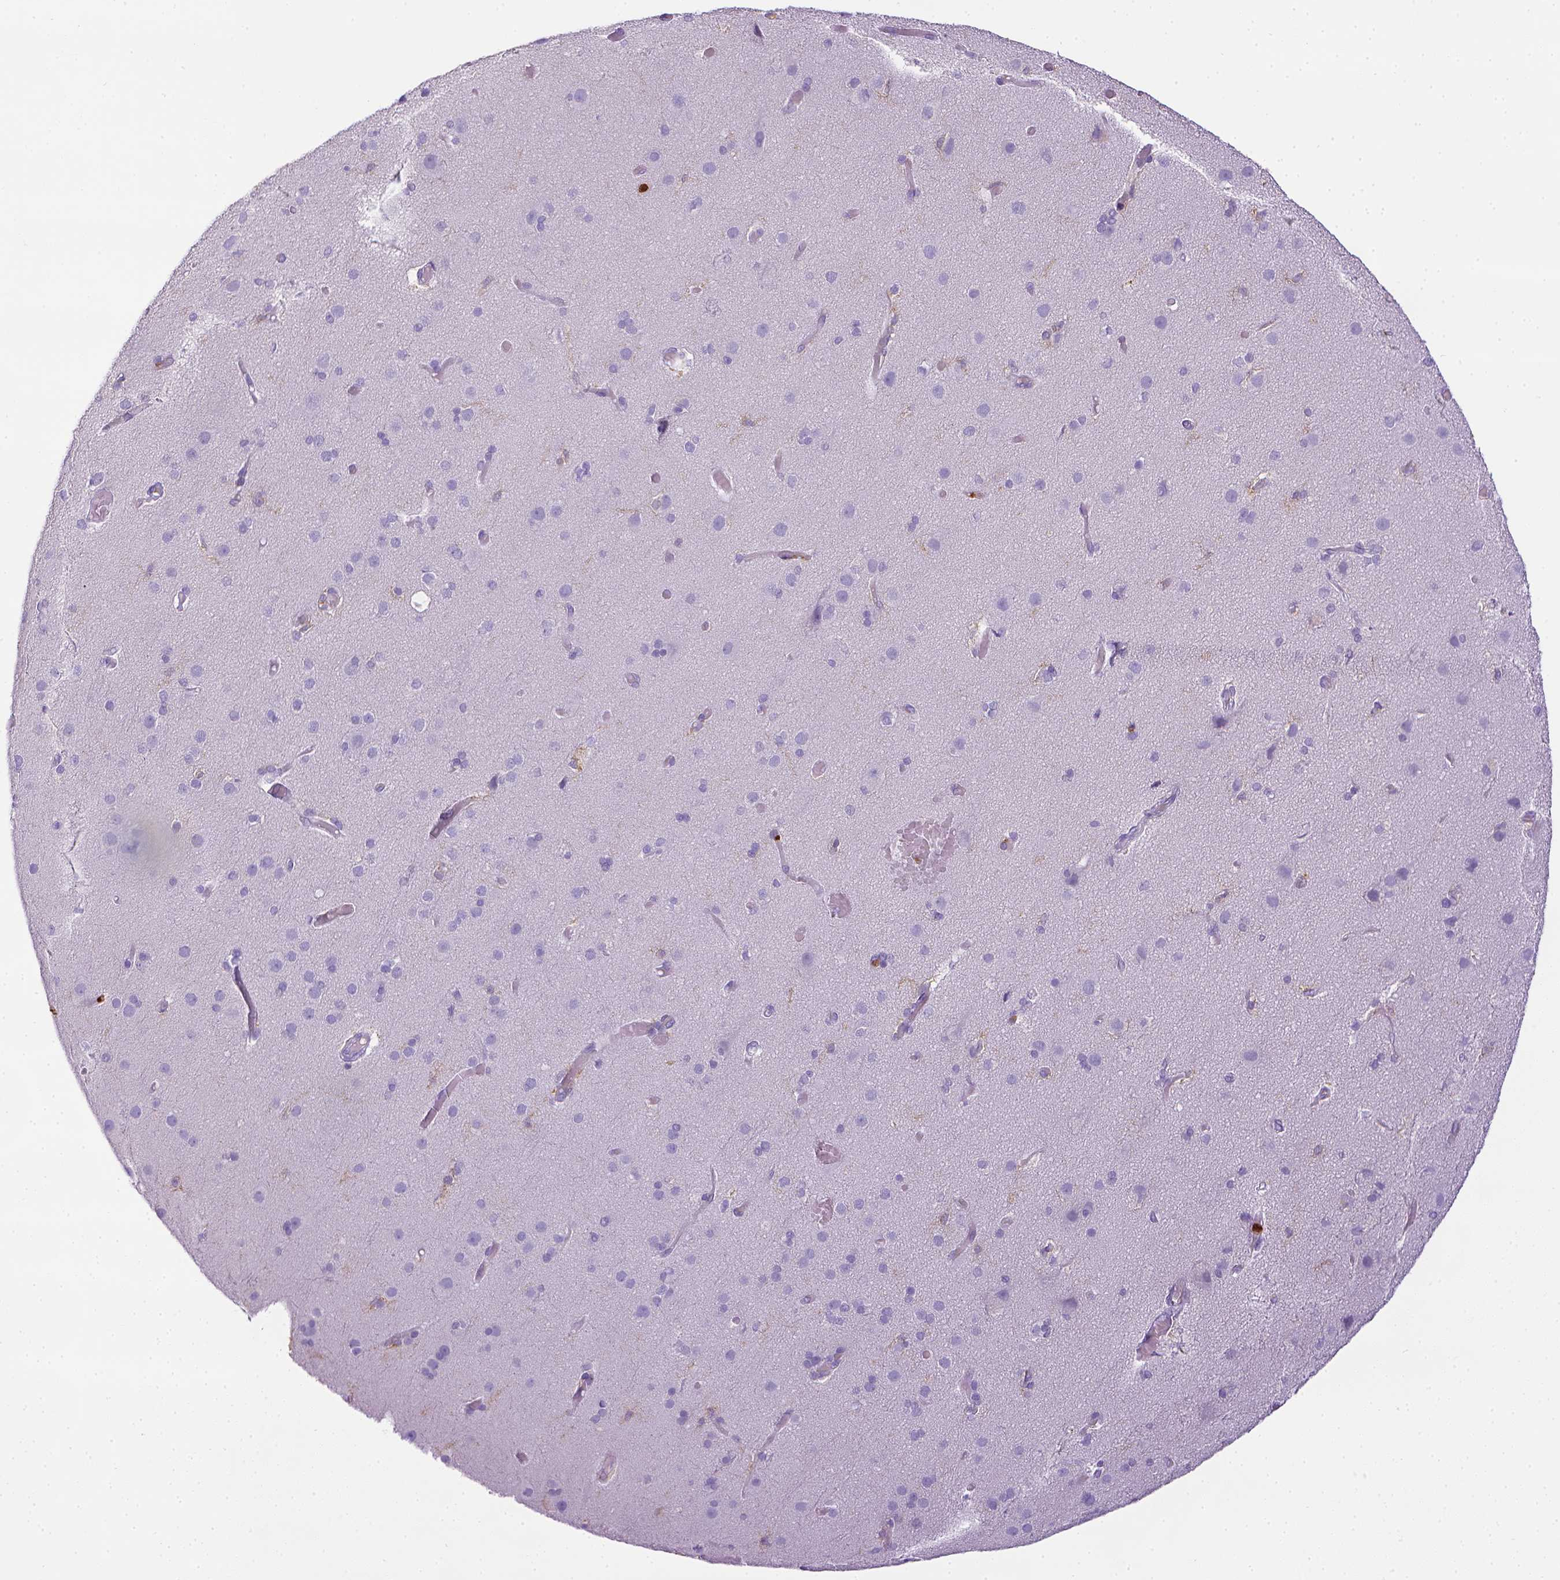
{"staining": {"intensity": "negative", "quantity": "none", "location": "none"}, "tissue": "cerebral cortex", "cell_type": "Endothelial cells", "image_type": "normal", "snomed": [{"axis": "morphology", "description": "Normal tissue, NOS"}, {"axis": "morphology", "description": "Glioma, malignant, High grade"}, {"axis": "topography", "description": "Cerebral cortex"}], "caption": "The micrograph shows no staining of endothelial cells in benign cerebral cortex. The staining is performed using DAB brown chromogen with nuclei counter-stained in using hematoxylin.", "gene": "ITGAM", "patient": {"sex": "male", "age": 71}}